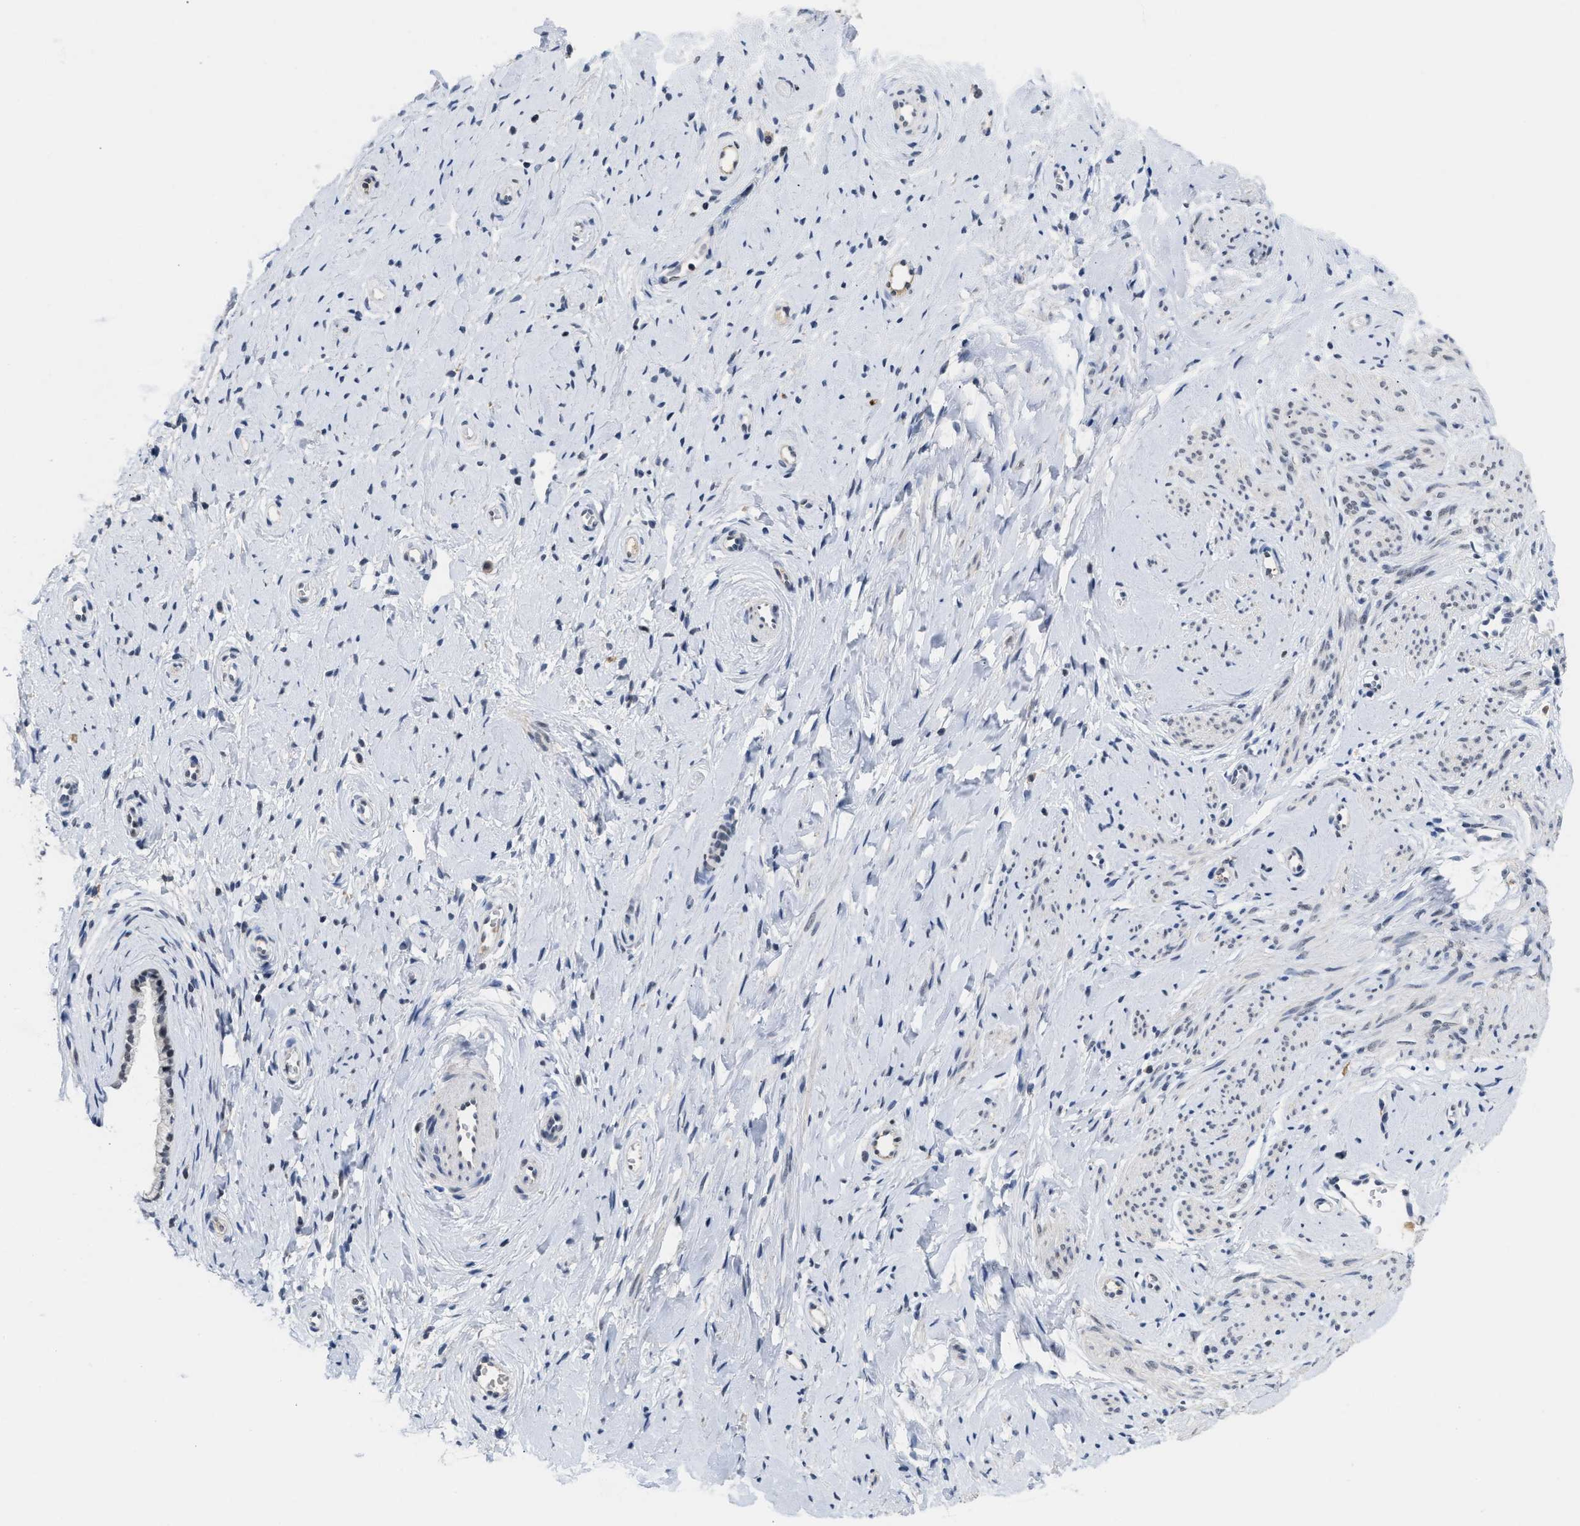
{"staining": {"intensity": "weak", "quantity": "25%-75%", "location": "nuclear"}, "tissue": "cervix", "cell_type": "Glandular cells", "image_type": "normal", "snomed": [{"axis": "morphology", "description": "Normal tissue, NOS"}, {"axis": "topography", "description": "Cervix"}], "caption": "Immunohistochemistry (IHC) (DAB (3,3'-diaminobenzidine)) staining of normal human cervix displays weak nuclear protein expression in about 25%-75% of glandular cells.", "gene": "GGNBP2", "patient": {"sex": "female", "age": 72}}